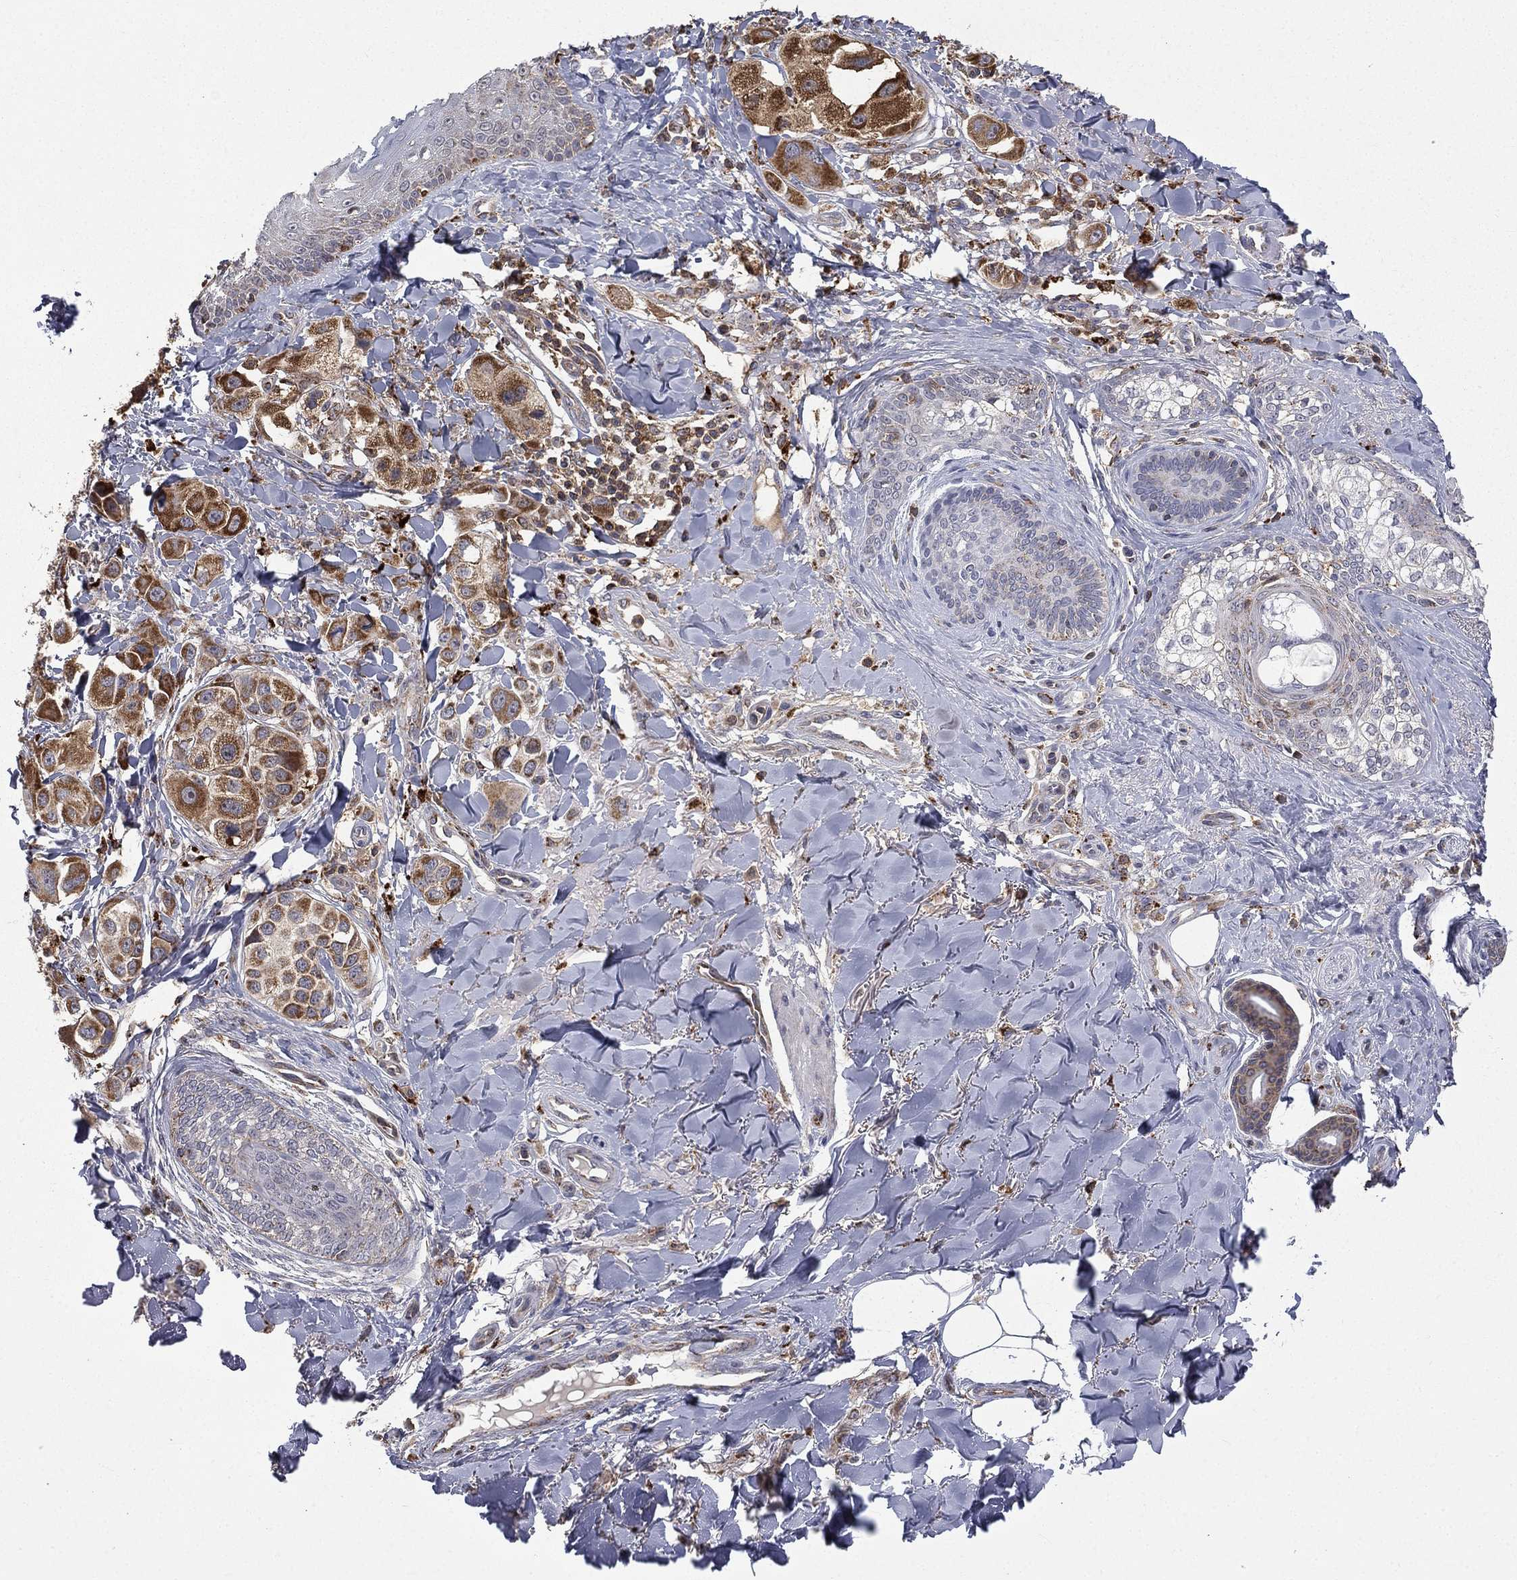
{"staining": {"intensity": "strong", "quantity": "25%-75%", "location": "cytoplasmic/membranous"}, "tissue": "melanoma", "cell_type": "Tumor cells", "image_type": "cancer", "snomed": [{"axis": "morphology", "description": "Malignant melanoma, NOS"}, {"axis": "topography", "description": "Skin"}], "caption": "A brown stain labels strong cytoplasmic/membranous staining of a protein in melanoma tumor cells. The staining is performed using DAB (3,3'-diaminobenzidine) brown chromogen to label protein expression. The nuclei are counter-stained blue using hematoxylin.", "gene": "RIN3", "patient": {"sex": "male", "age": 57}}